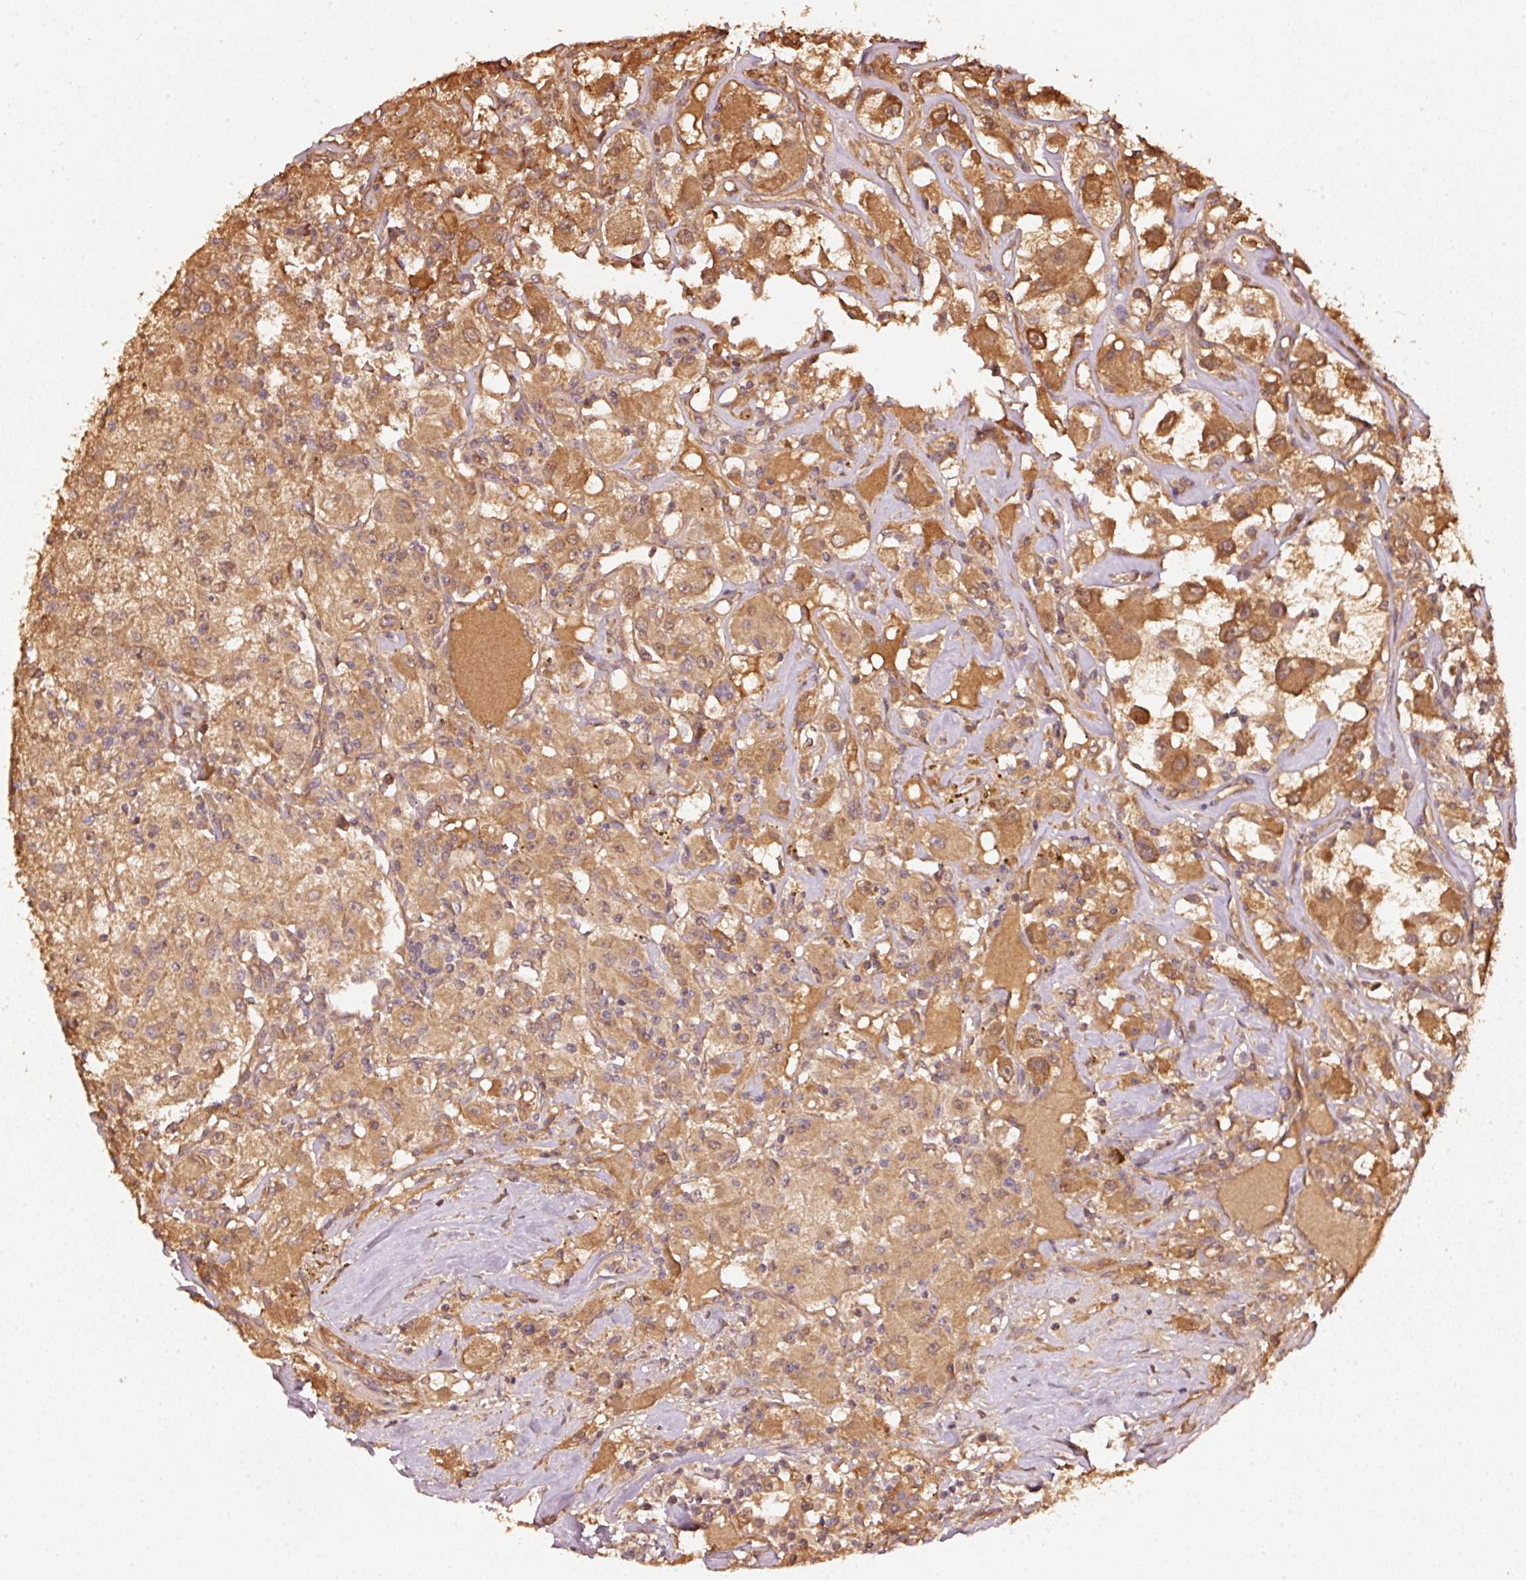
{"staining": {"intensity": "moderate", "quantity": ">75%", "location": "cytoplasmic/membranous"}, "tissue": "renal cancer", "cell_type": "Tumor cells", "image_type": "cancer", "snomed": [{"axis": "morphology", "description": "Adenocarcinoma, NOS"}, {"axis": "topography", "description": "Kidney"}], "caption": "Protein expression analysis of renal adenocarcinoma reveals moderate cytoplasmic/membranous positivity in approximately >75% of tumor cells.", "gene": "STAU1", "patient": {"sex": "female", "age": 67}}